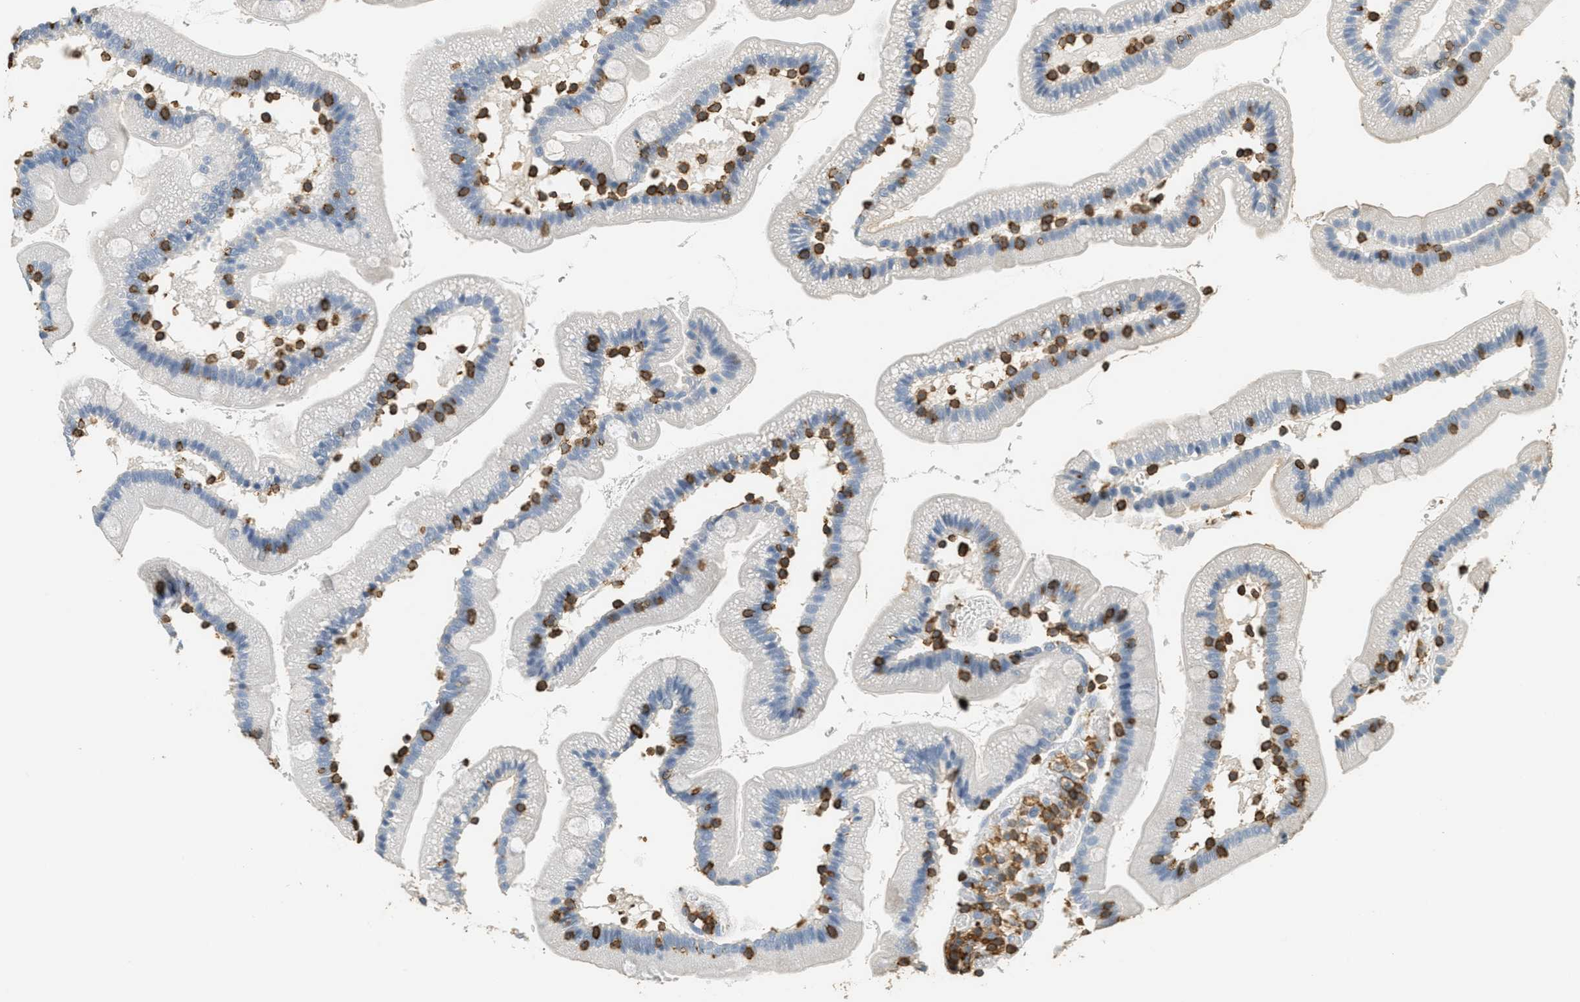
{"staining": {"intensity": "negative", "quantity": "none", "location": "none"}, "tissue": "duodenum", "cell_type": "Glandular cells", "image_type": "normal", "snomed": [{"axis": "morphology", "description": "Normal tissue, NOS"}, {"axis": "topography", "description": "Duodenum"}], "caption": "The IHC image has no significant expression in glandular cells of duodenum.", "gene": "LSP1", "patient": {"sex": "male", "age": 66}}